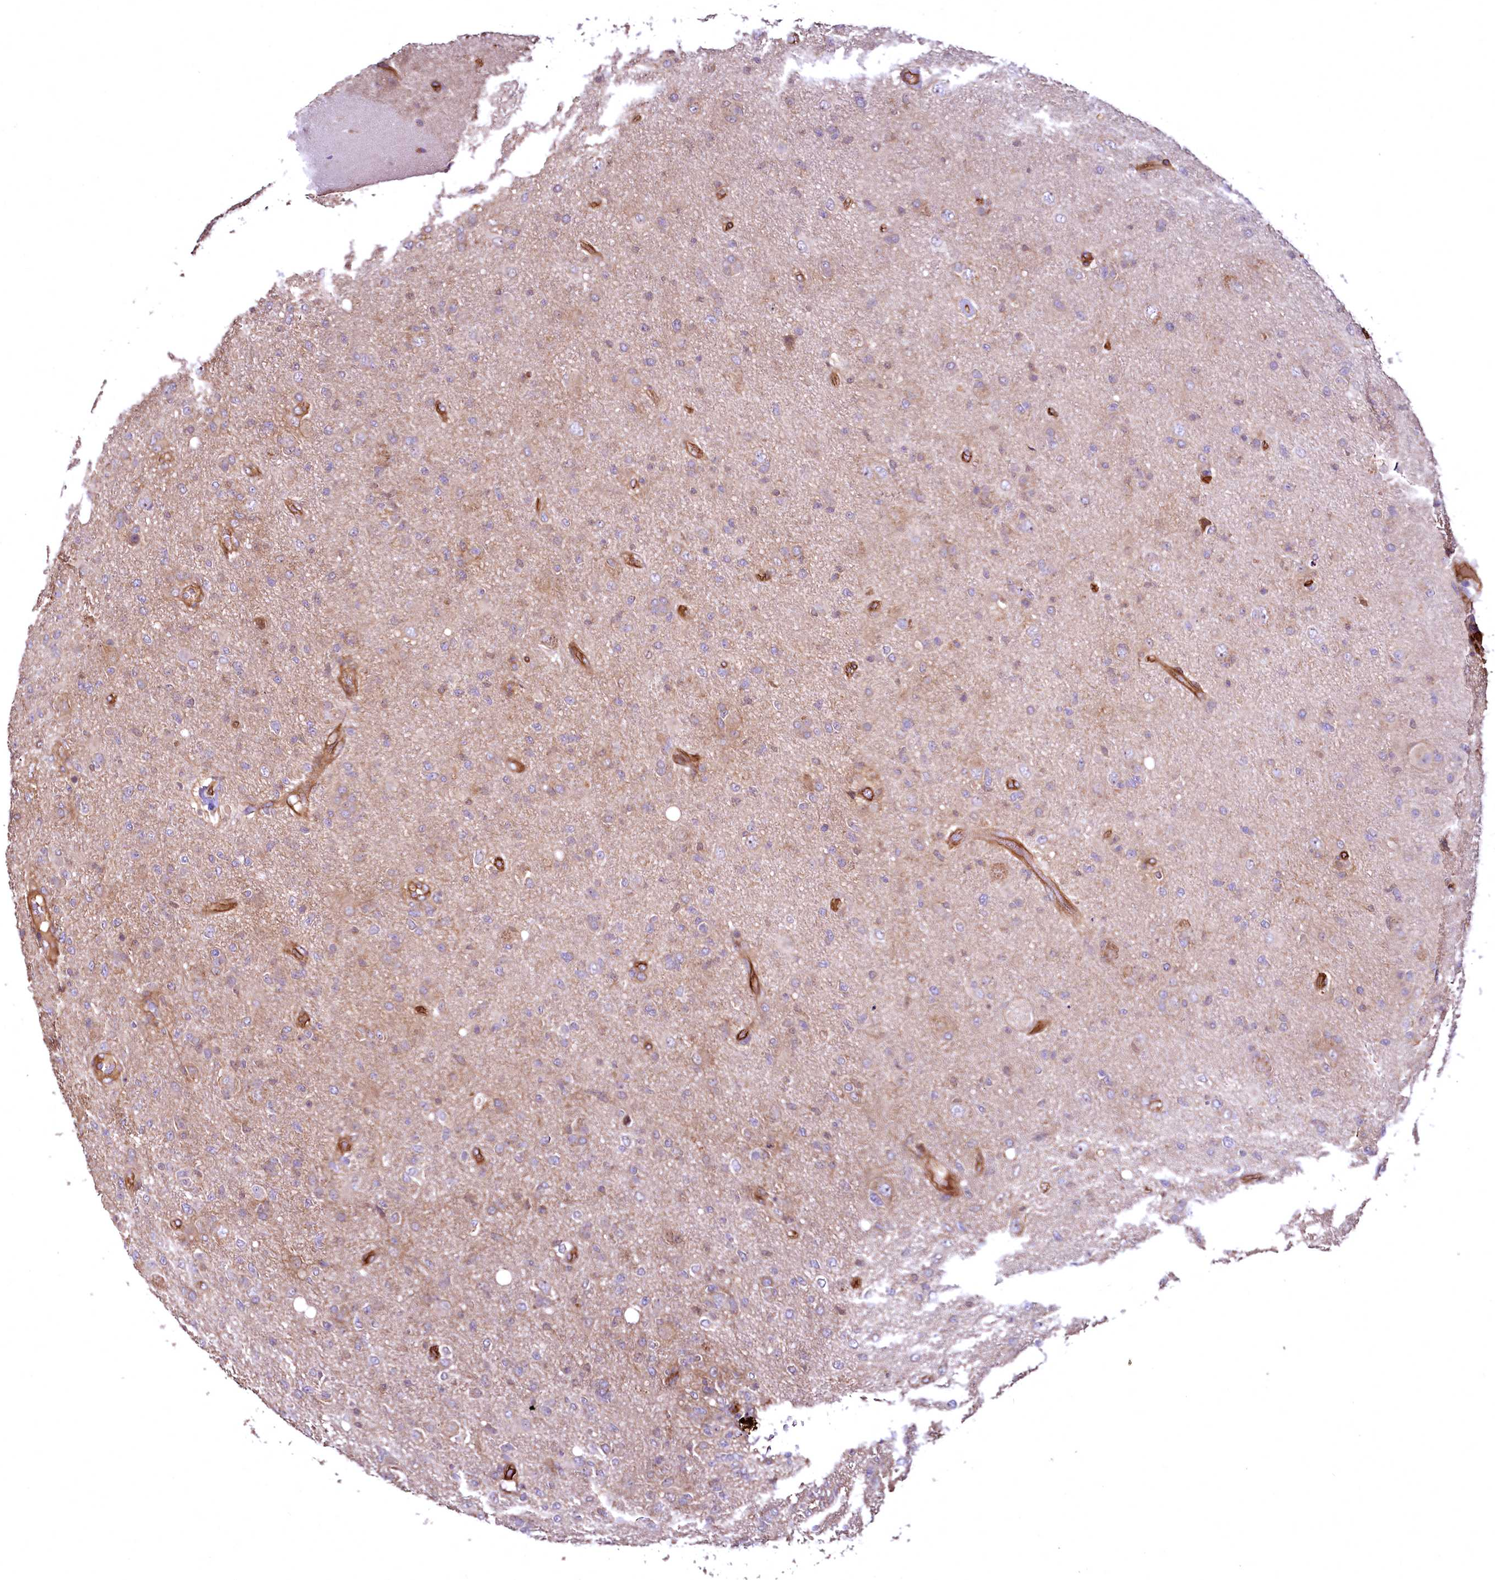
{"staining": {"intensity": "moderate", "quantity": "25%-75%", "location": "cytoplasmic/membranous"}, "tissue": "glioma", "cell_type": "Tumor cells", "image_type": "cancer", "snomed": [{"axis": "morphology", "description": "Glioma, malignant, High grade"}, {"axis": "topography", "description": "Brain"}], "caption": "DAB (3,3'-diaminobenzidine) immunohistochemical staining of human glioma demonstrates moderate cytoplasmic/membranous protein staining in approximately 25%-75% of tumor cells.", "gene": "TBCEL", "patient": {"sex": "female", "age": 57}}